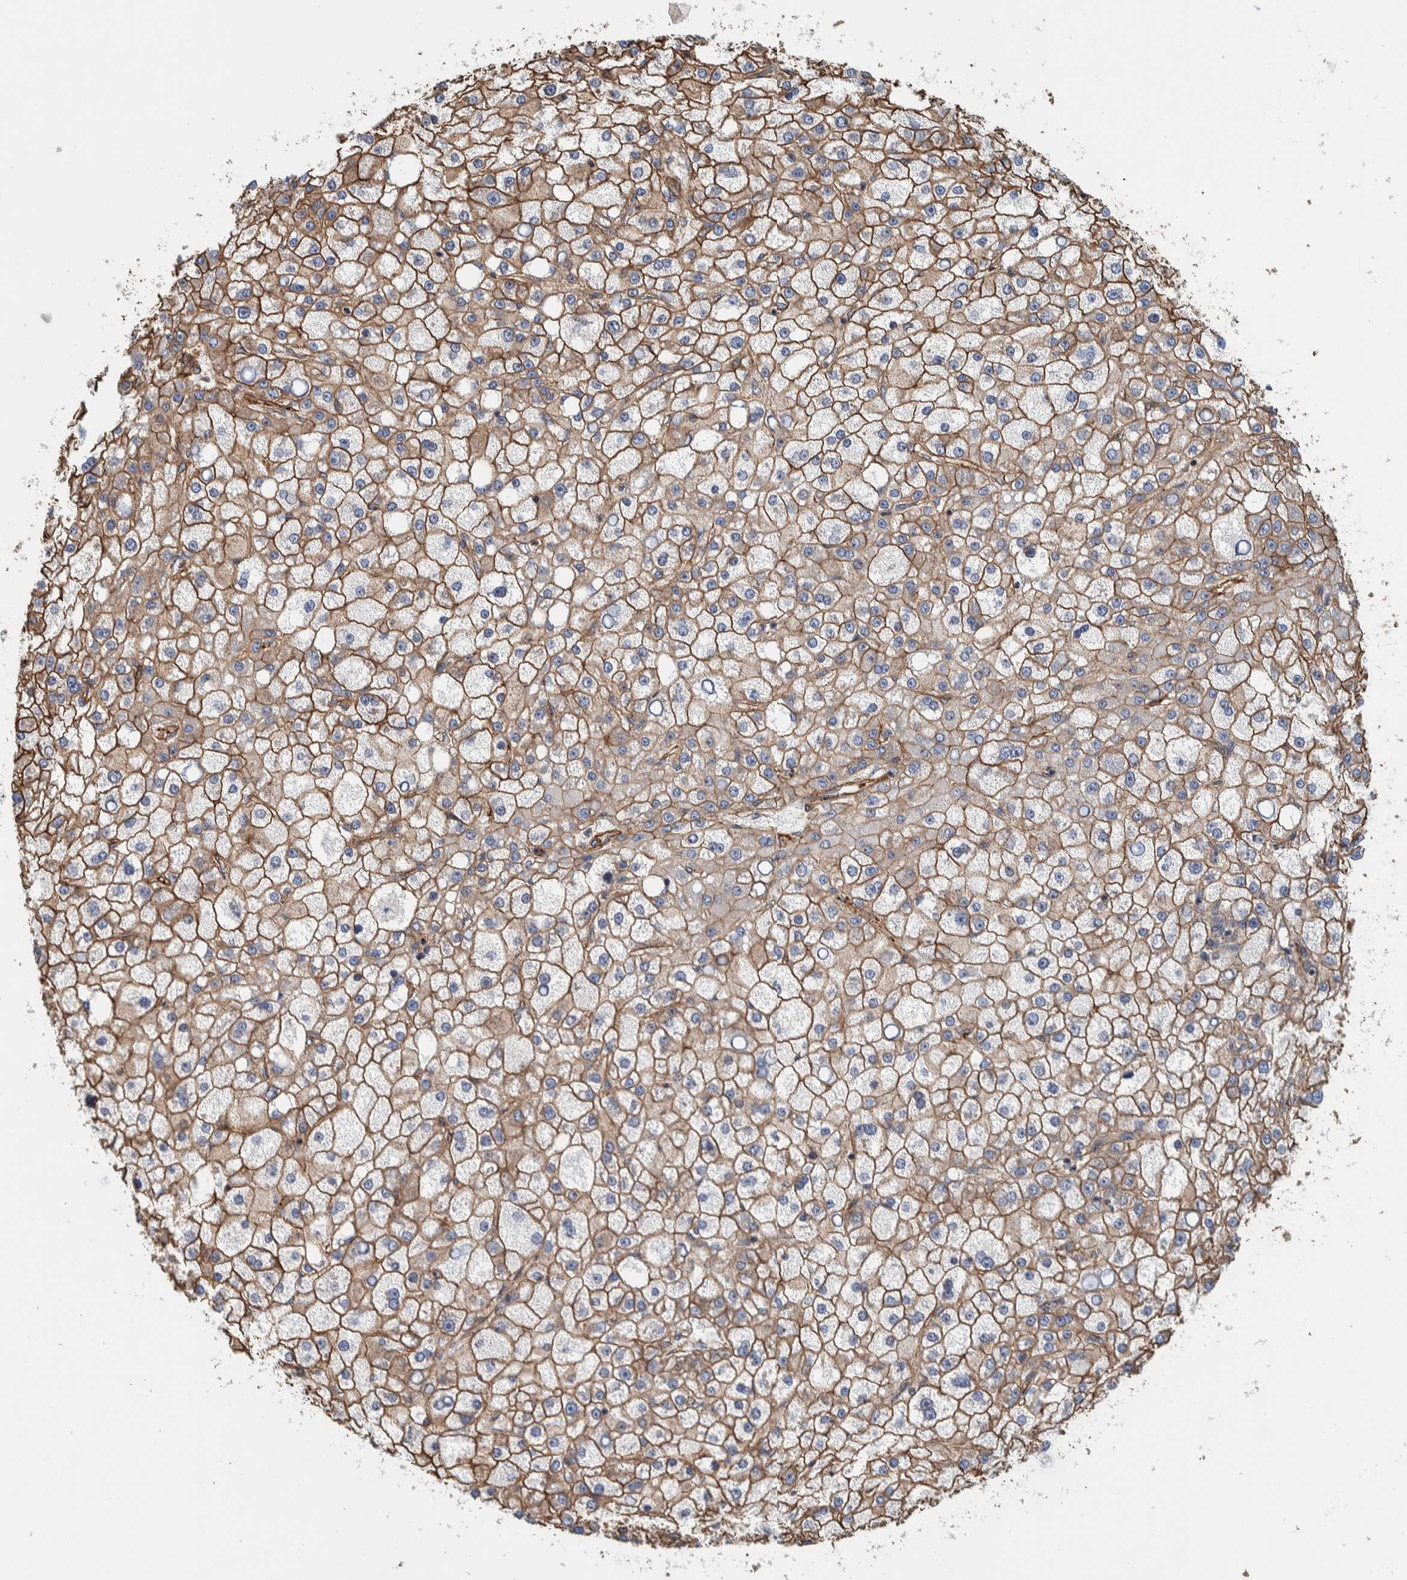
{"staining": {"intensity": "moderate", "quantity": ">75%", "location": "cytoplasmic/membranous"}, "tissue": "liver cancer", "cell_type": "Tumor cells", "image_type": "cancer", "snomed": [{"axis": "morphology", "description": "Carcinoma, Hepatocellular, NOS"}, {"axis": "topography", "description": "Liver"}], "caption": "This histopathology image demonstrates IHC staining of human liver cancer (hepatocellular carcinoma), with medium moderate cytoplasmic/membranous expression in about >75% of tumor cells.", "gene": "PKD1L1", "patient": {"sex": "male", "age": 67}}